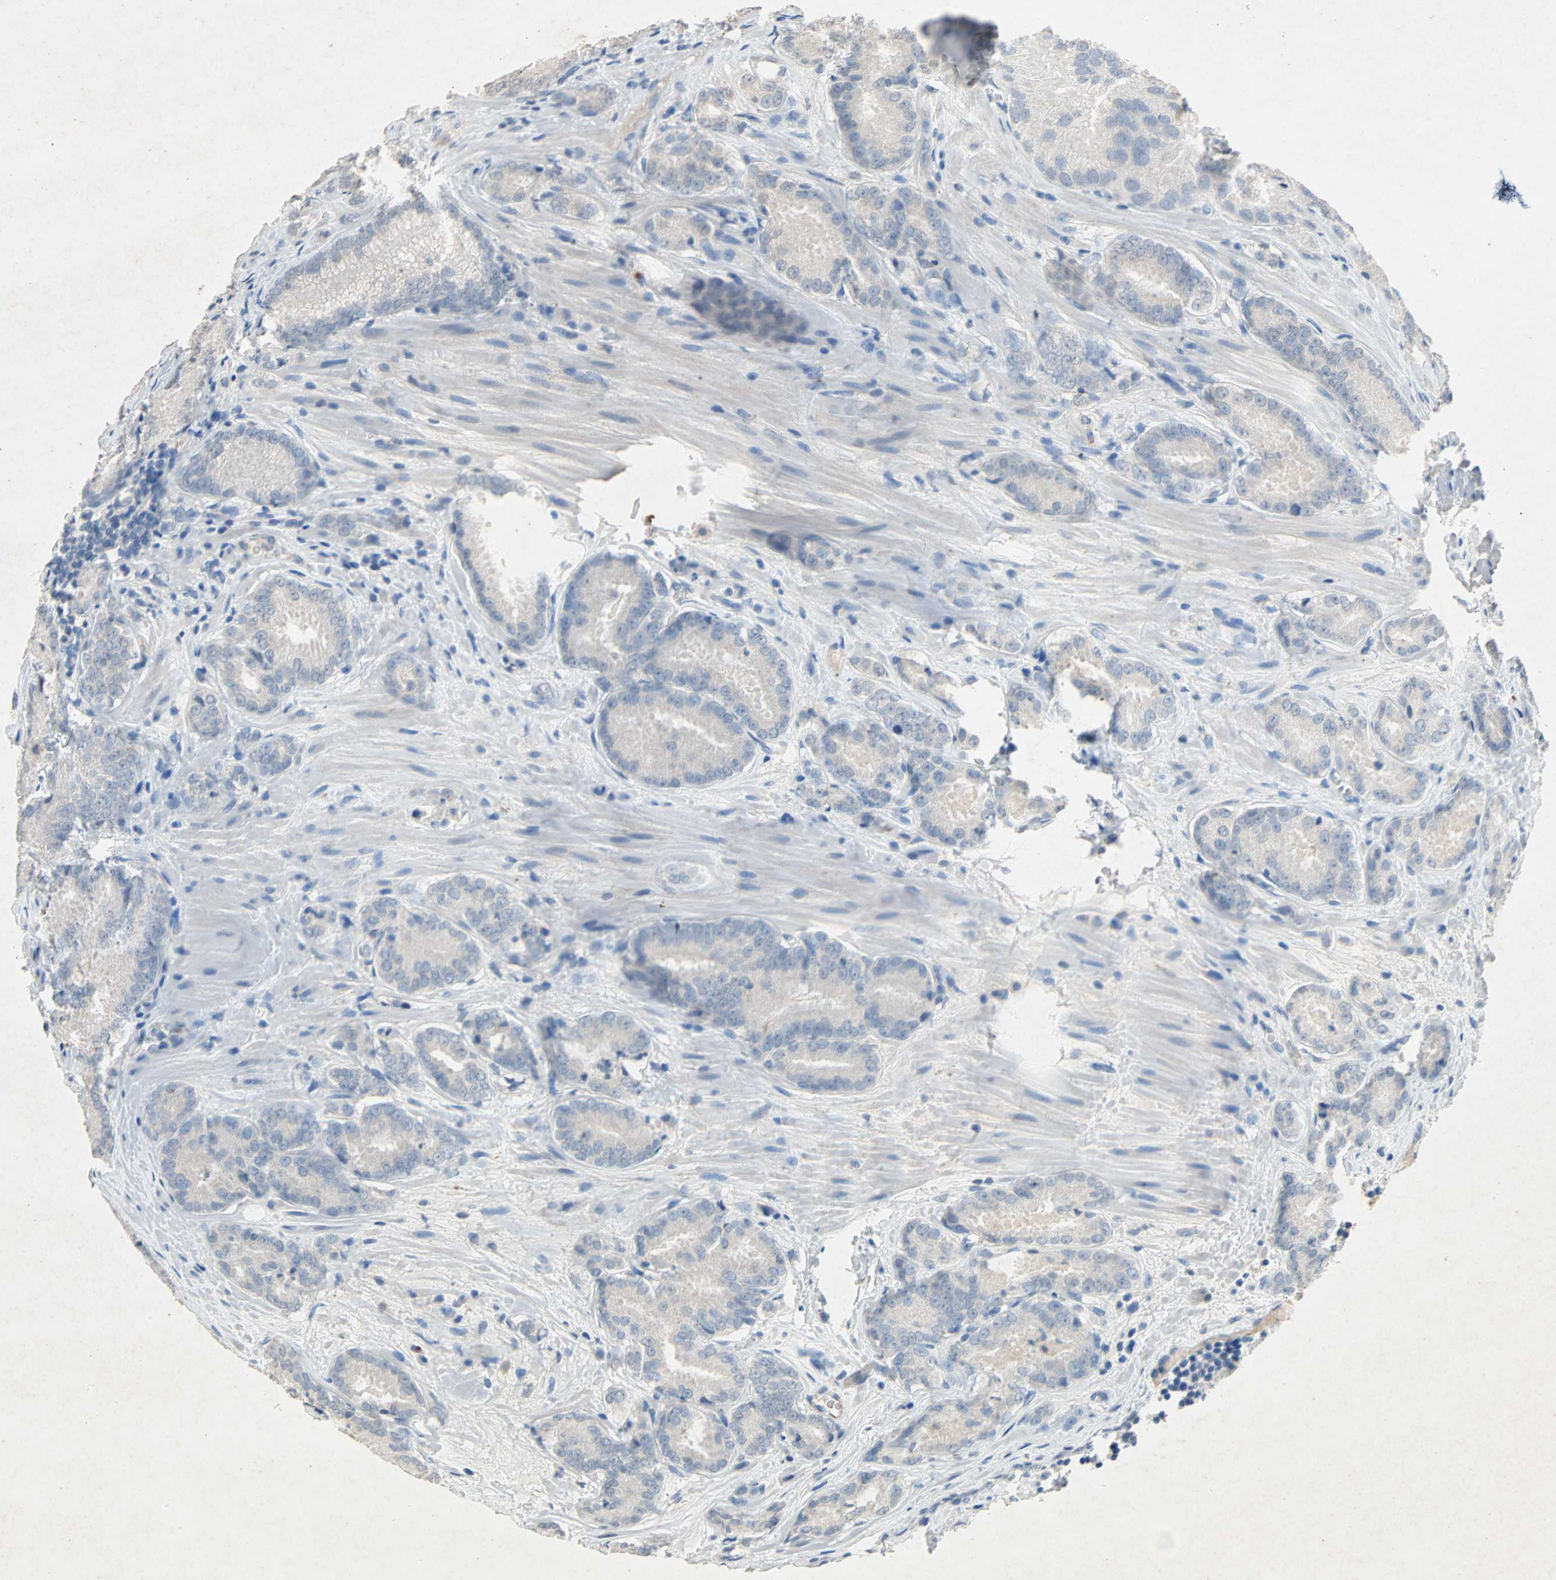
{"staining": {"intensity": "negative", "quantity": "none", "location": "none"}, "tissue": "prostate cancer", "cell_type": "Tumor cells", "image_type": "cancer", "snomed": [{"axis": "morphology", "description": "Adenocarcinoma, High grade"}, {"axis": "topography", "description": "Prostate"}], "caption": "High magnification brightfield microscopy of prostate adenocarcinoma (high-grade) stained with DAB (3,3'-diaminobenzidine) (brown) and counterstained with hematoxylin (blue): tumor cells show no significant expression. The staining is performed using DAB brown chromogen with nuclei counter-stained in using hematoxylin.", "gene": "PCDHB2", "patient": {"sex": "male", "age": 64}}